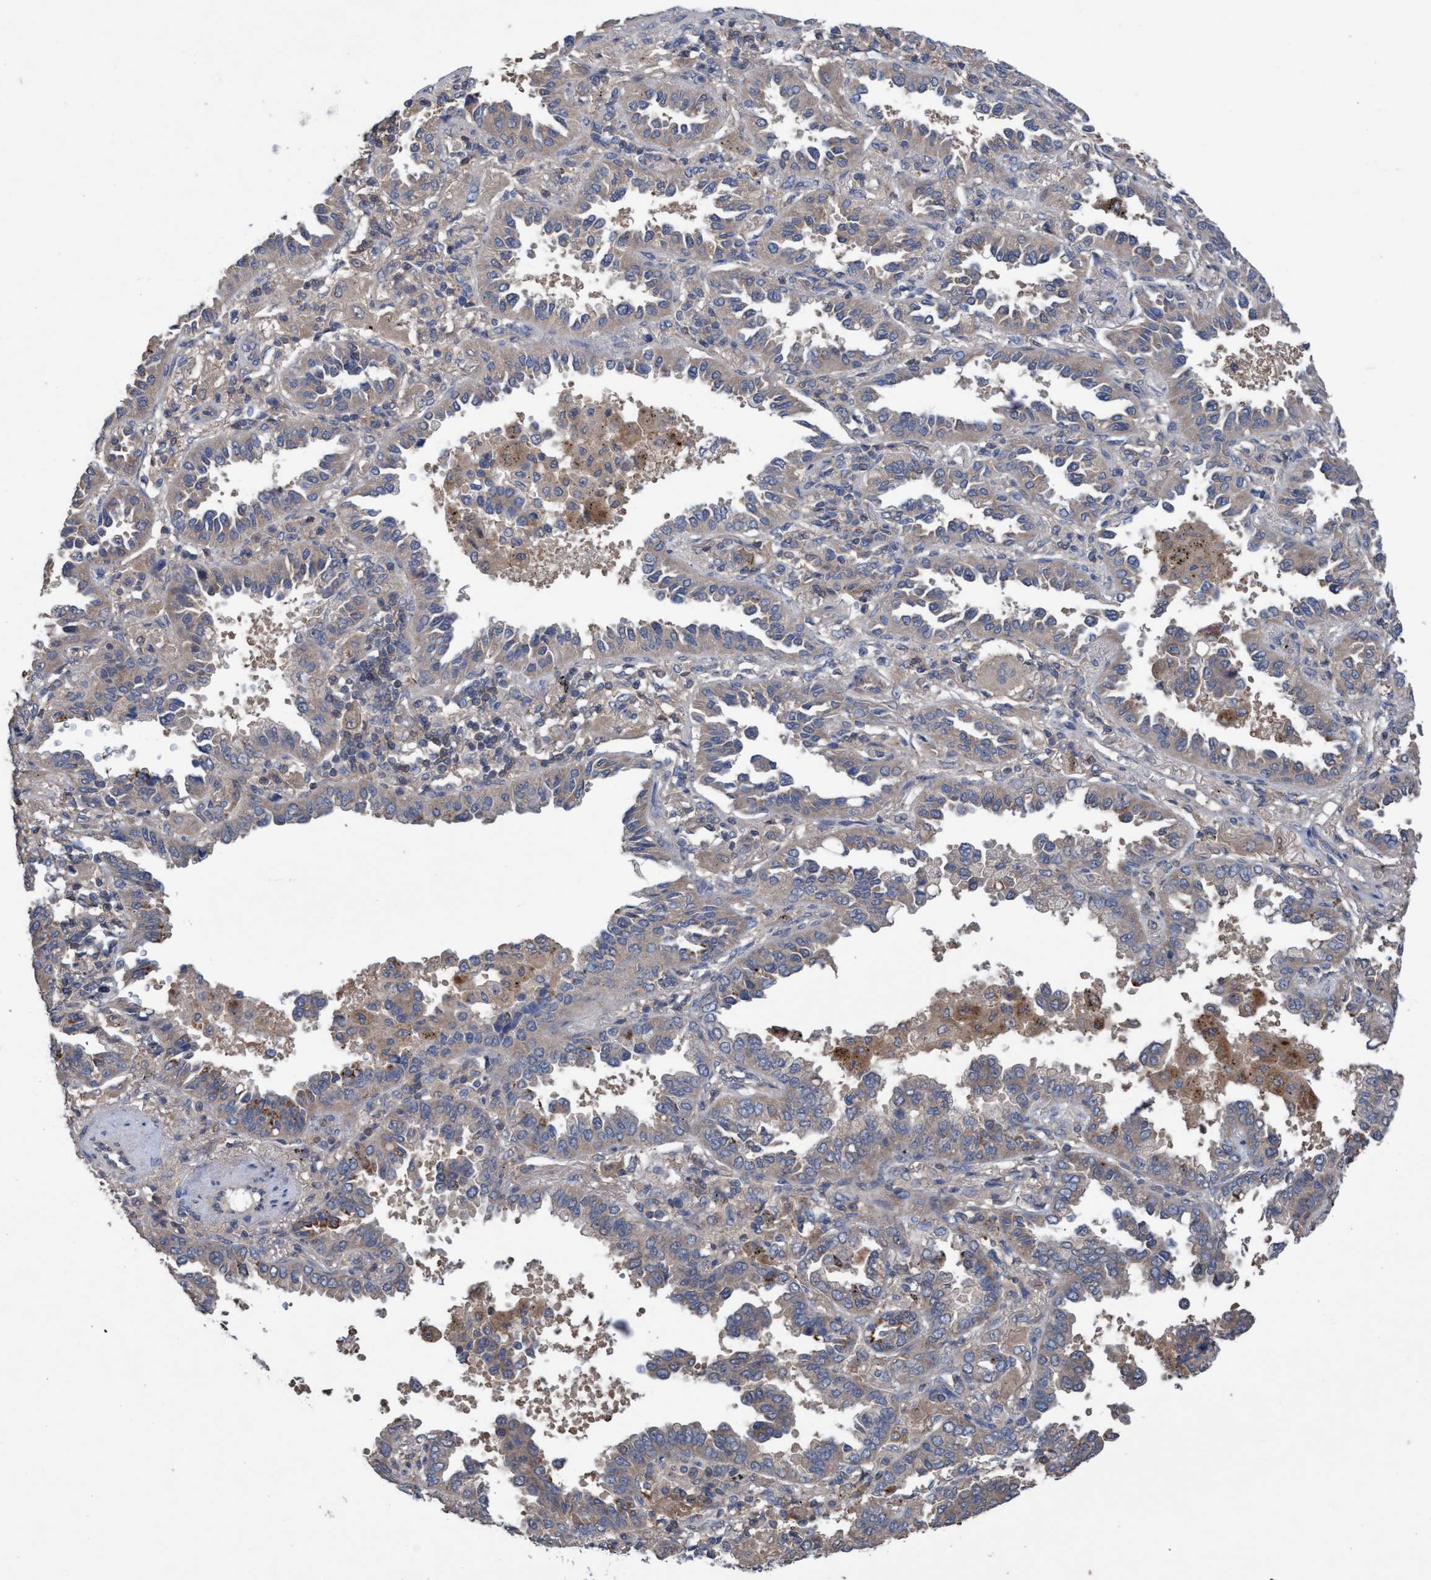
{"staining": {"intensity": "weak", "quantity": "<25%", "location": "cytoplasmic/membranous"}, "tissue": "lung cancer", "cell_type": "Tumor cells", "image_type": "cancer", "snomed": [{"axis": "morphology", "description": "Normal tissue, NOS"}, {"axis": "morphology", "description": "Adenocarcinoma, NOS"}, {"axis": "topography", "description": "Lung"}], "caption": "Immunohistochemical staining of human lung cancer (adenocarcinoma) exhibits no significant staining in tumor cells.", "gene": "GLOD4", "patient": {"sex": "male", "age": 59}}